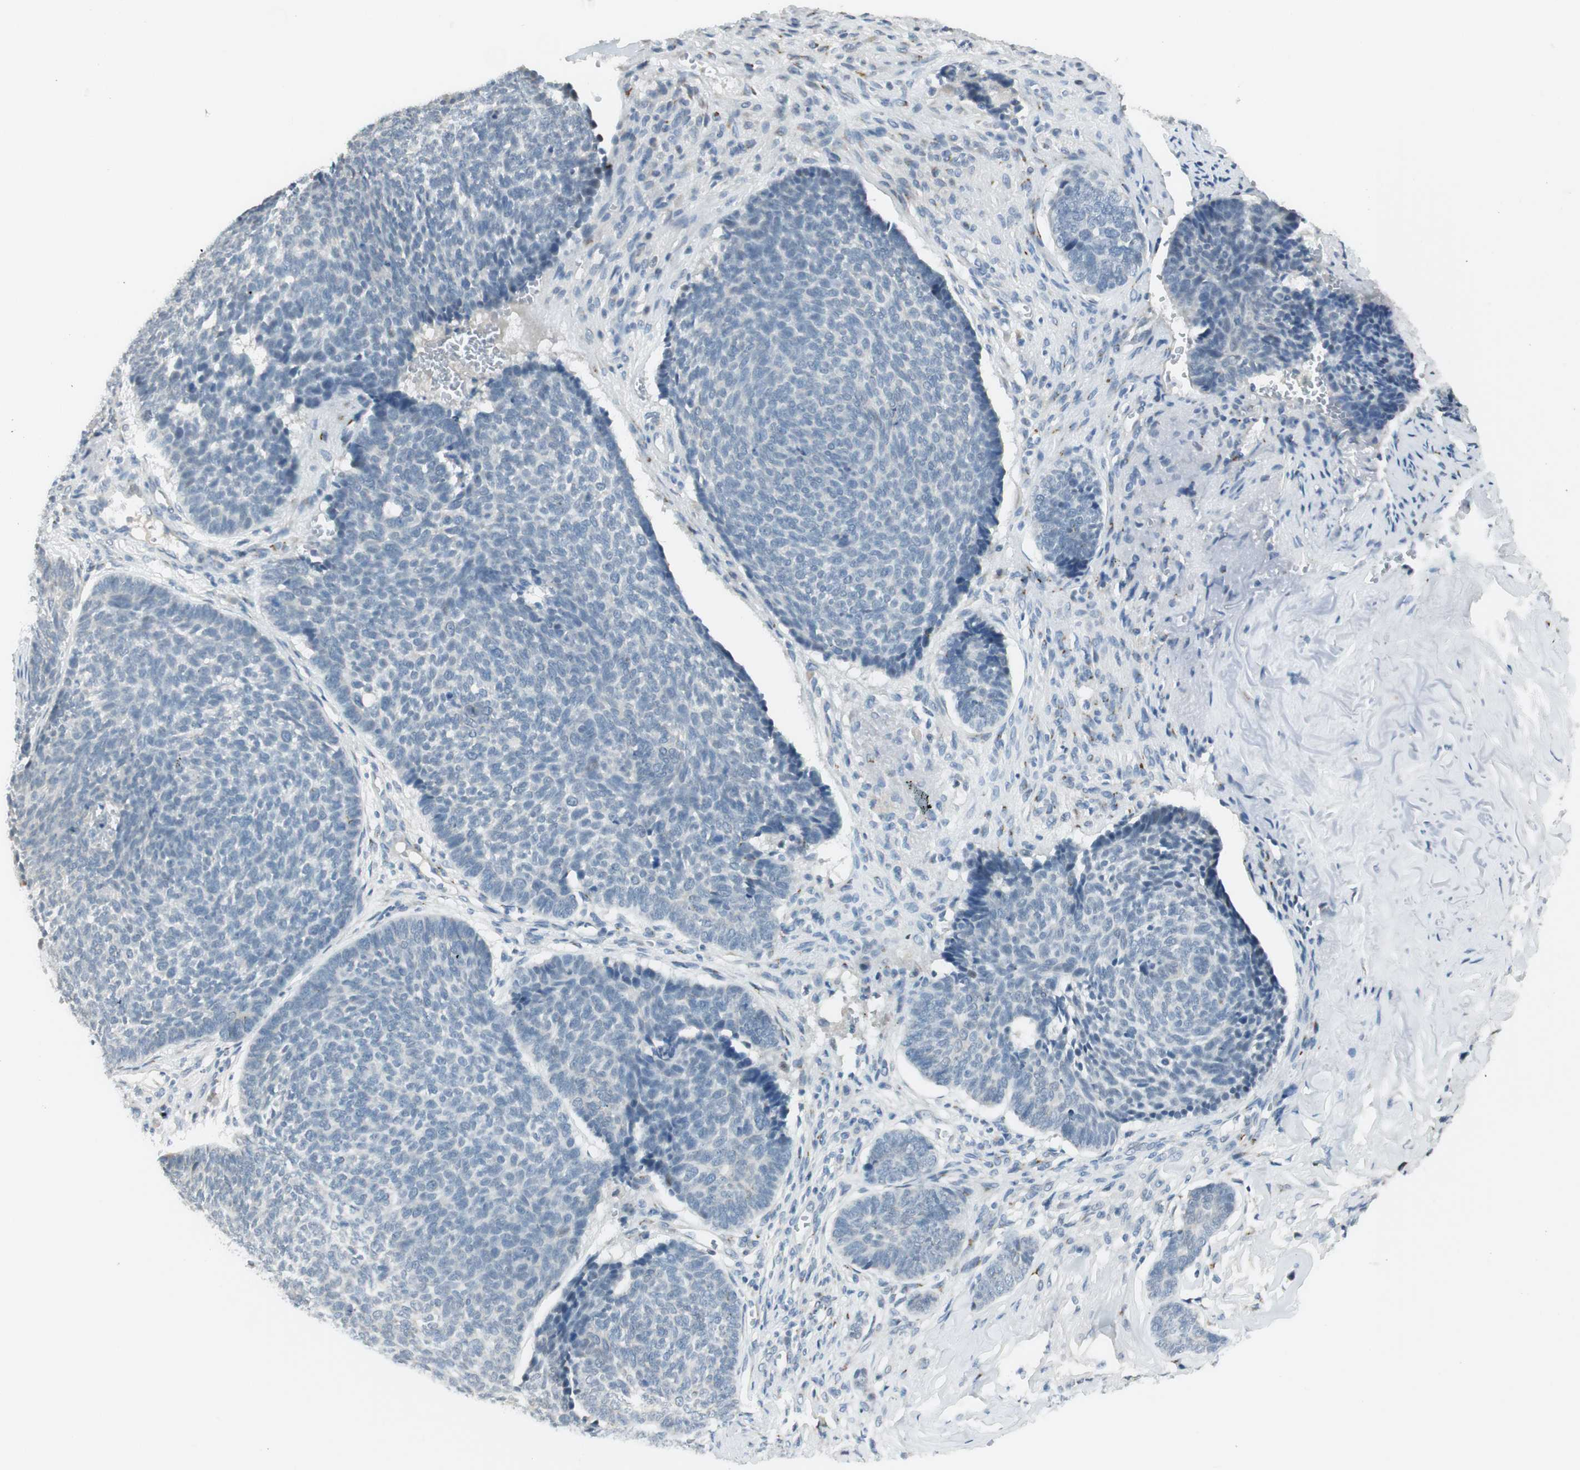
{"staining": {"intensity": "negative", "quantity": "none", "location": "none"}, "tissue": "skin cancer", "cell_type": "Tumor cells", "image_type": "cancer", "snomed": [{"axis": "morphology", "description": "Basal cell carcinoma"}, {"axis": "topography", "description": "Skin"}], "caption": "Immunohistochemistry image of skin cancer (basal cell carcinoma) stained for a protein (brown), which displays no expression in tumor cells.", "gene": "B4GALNT1", "patient": {"sex": "male", "age": 84}}